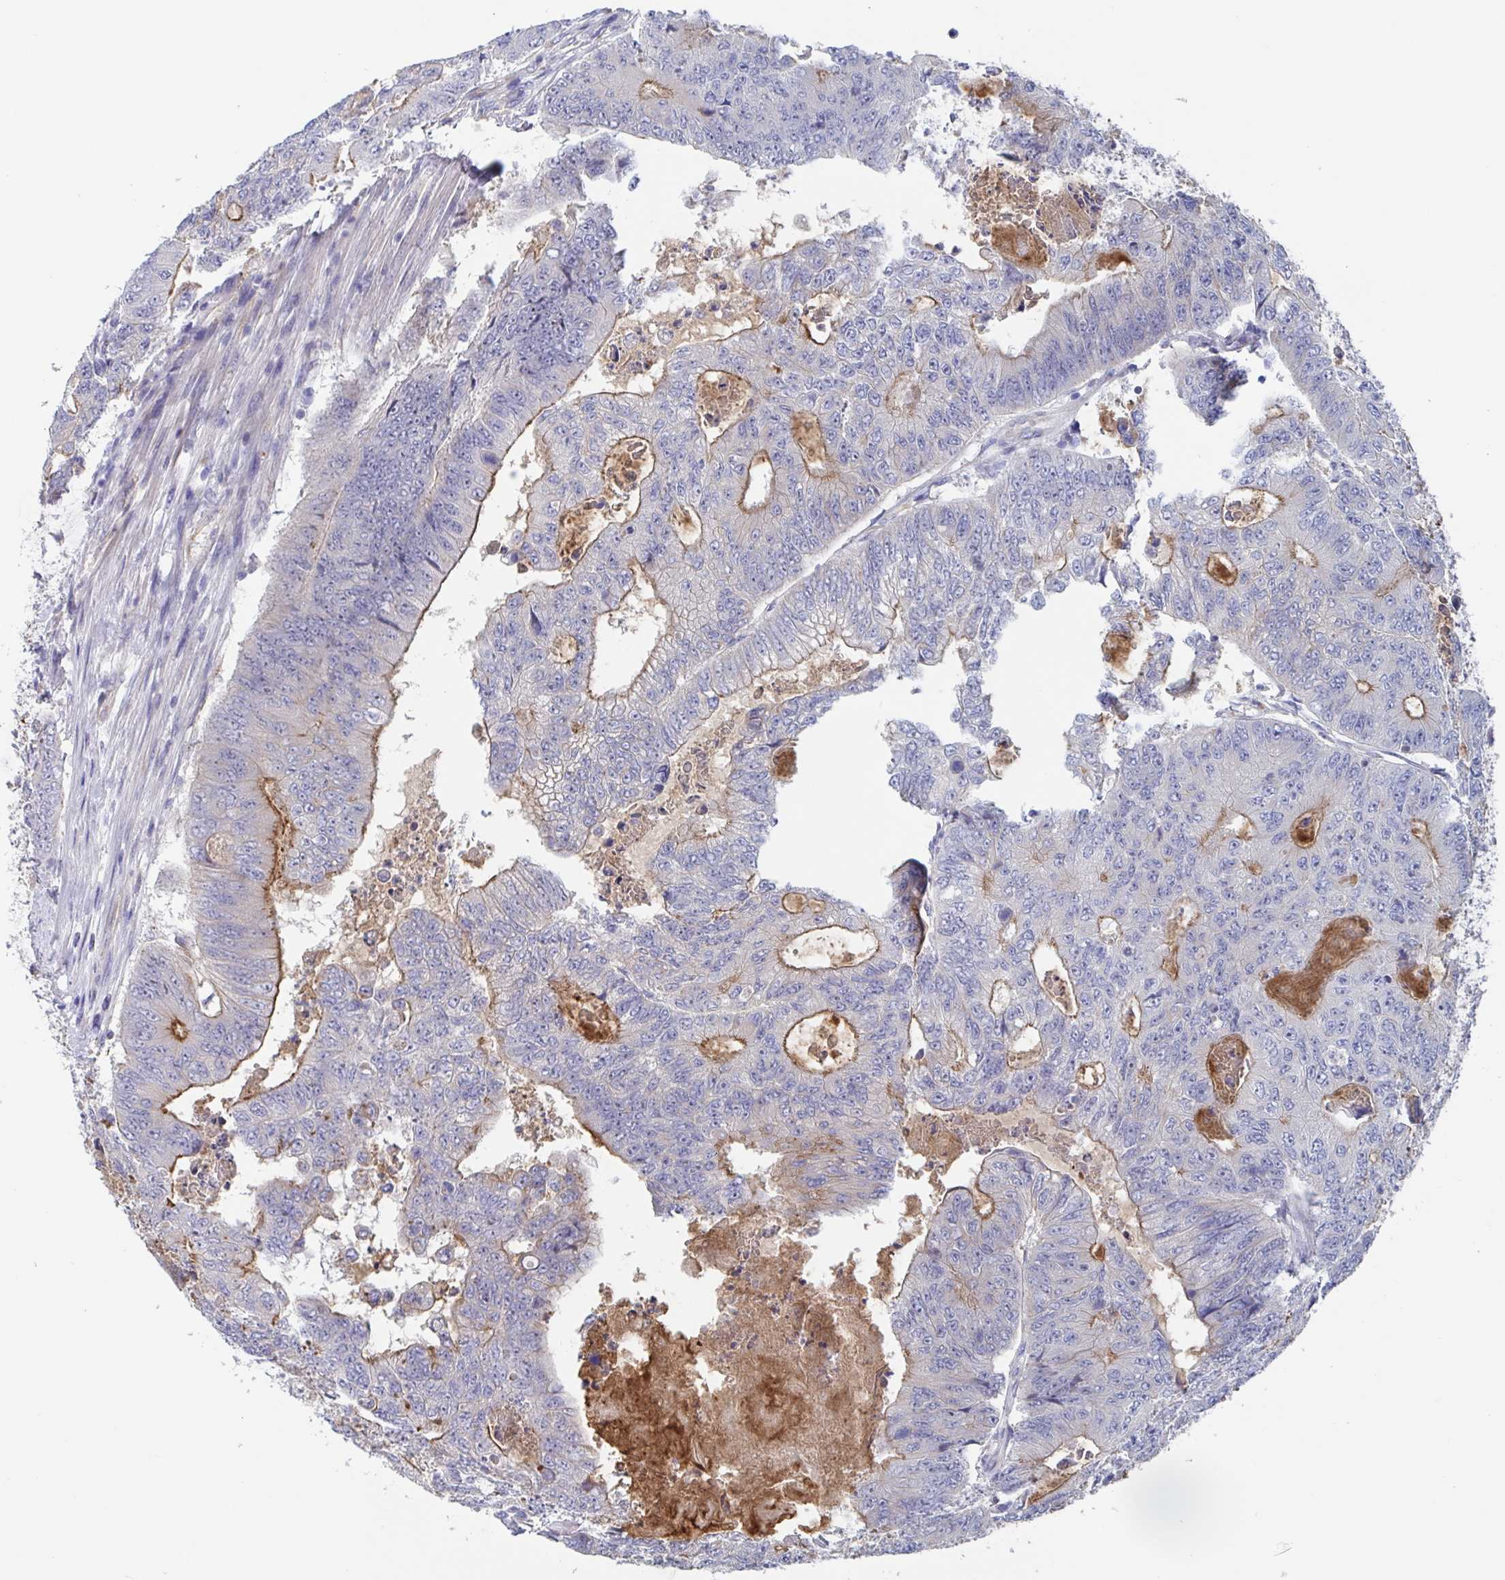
{"staining": {"intensity": "strong", "quantity": "25%-75%", "location": "cytoplasmic/membranous"}, "tissue": "colorectal cancer", "cell_type": "Tumor cells", "image_type": "cancer", "snomed": [{"axis": "morphology", "description": "Adenocarcinoma, NOS"}, {"axis": "topography", "description": "Colon"}], "caption": "There is high levels of strong cytoplasmic/membranous positivity in tumor cells of colorectal cancer, as demonstrated by immunohistochemical staining (brown color).", "gene": "ST14", "patient": {"sex": "female", "age": 48}}